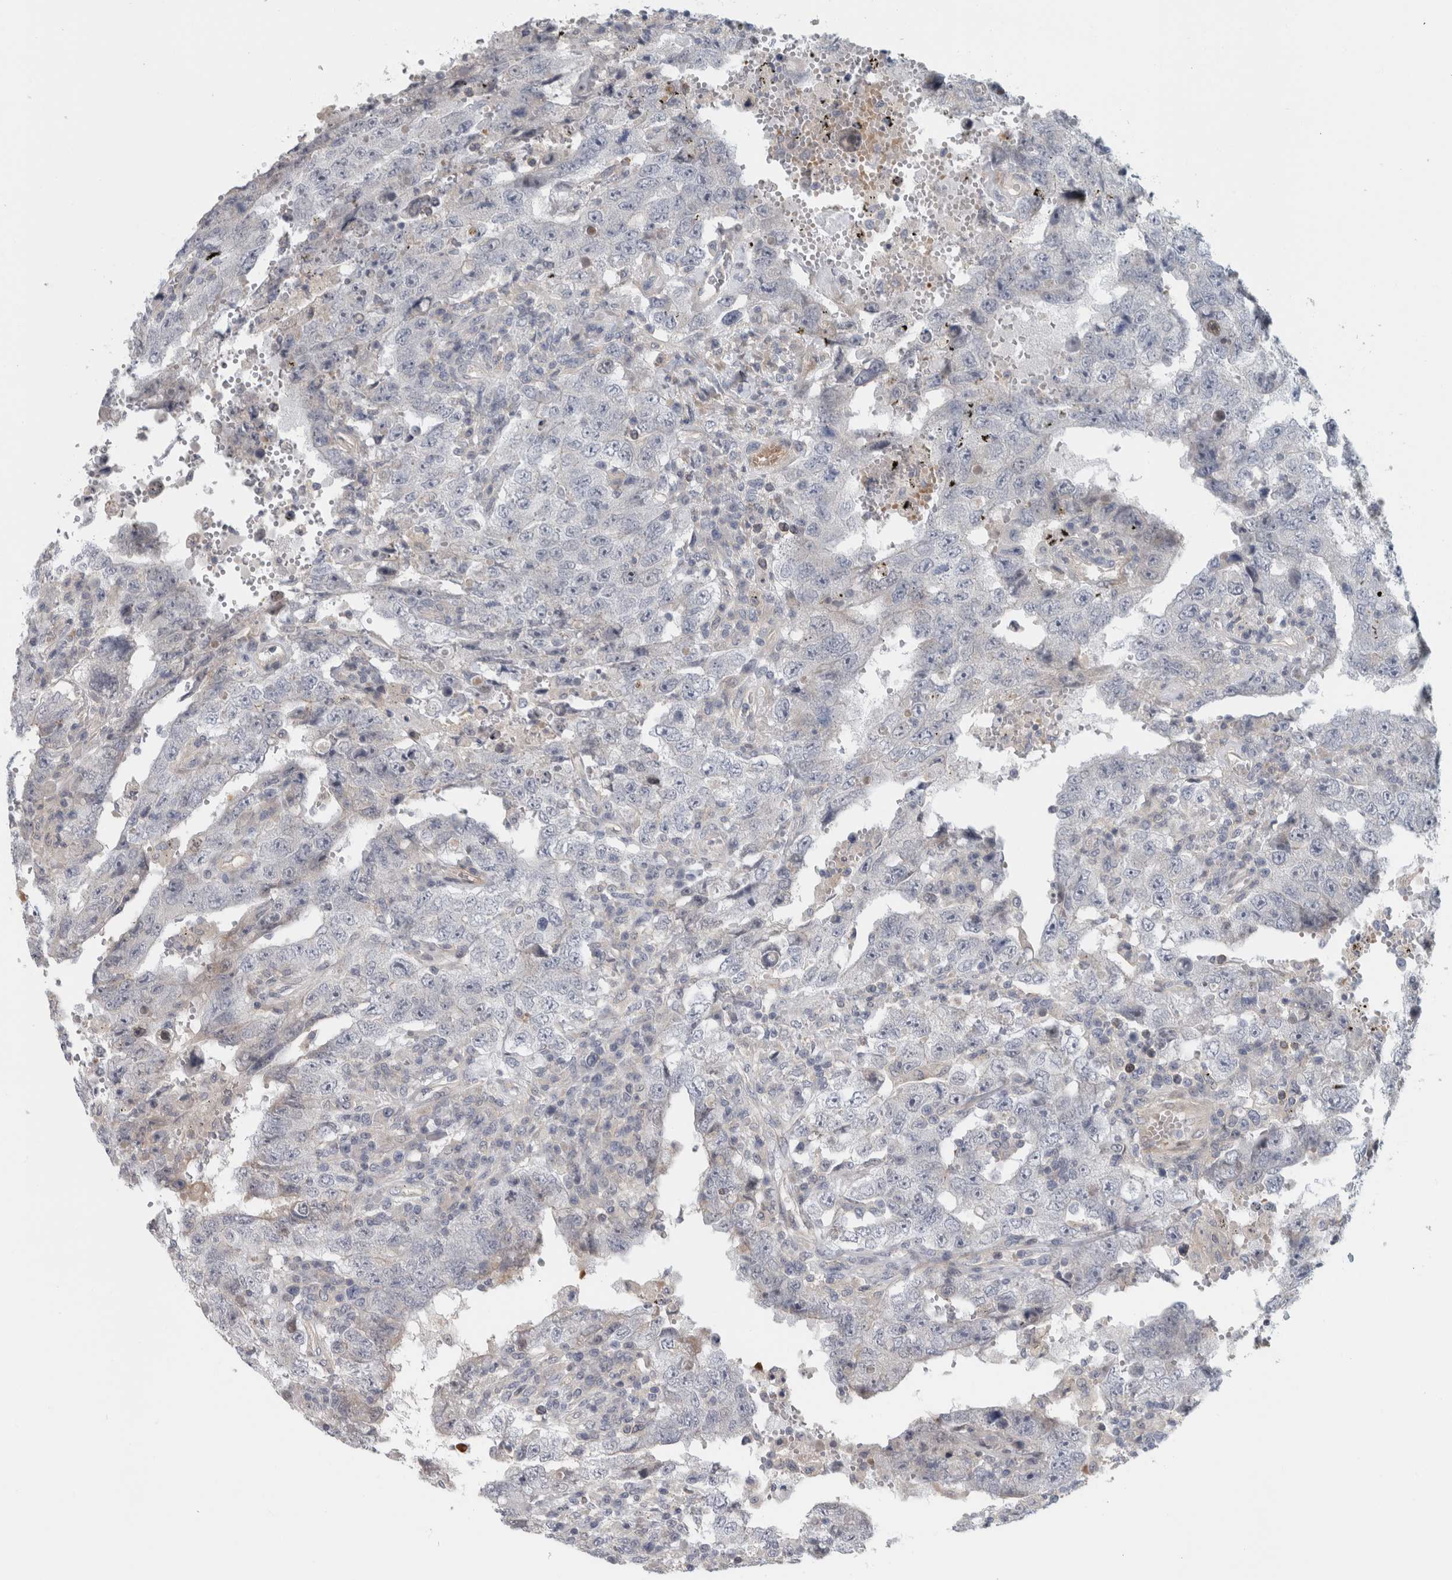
{"staining": {"intensity": "negative", "quantity": "none", "location": "none"}, "tissue": "testis cancer", "cell_type": "Tumor cells", "image_type": "cancer", "snomed": [{"axis": "morphology", "description": "Carcinoma, Embryonal, NOS"}, {"axis": "topography", "description": "Testis"}], "caption": "Testis embryonal carcinoma stained for a protein using IHC reveals no expression tumor cells.", "gene": "ZNF804B", "patient": {"sex": "male", "age": 26}}